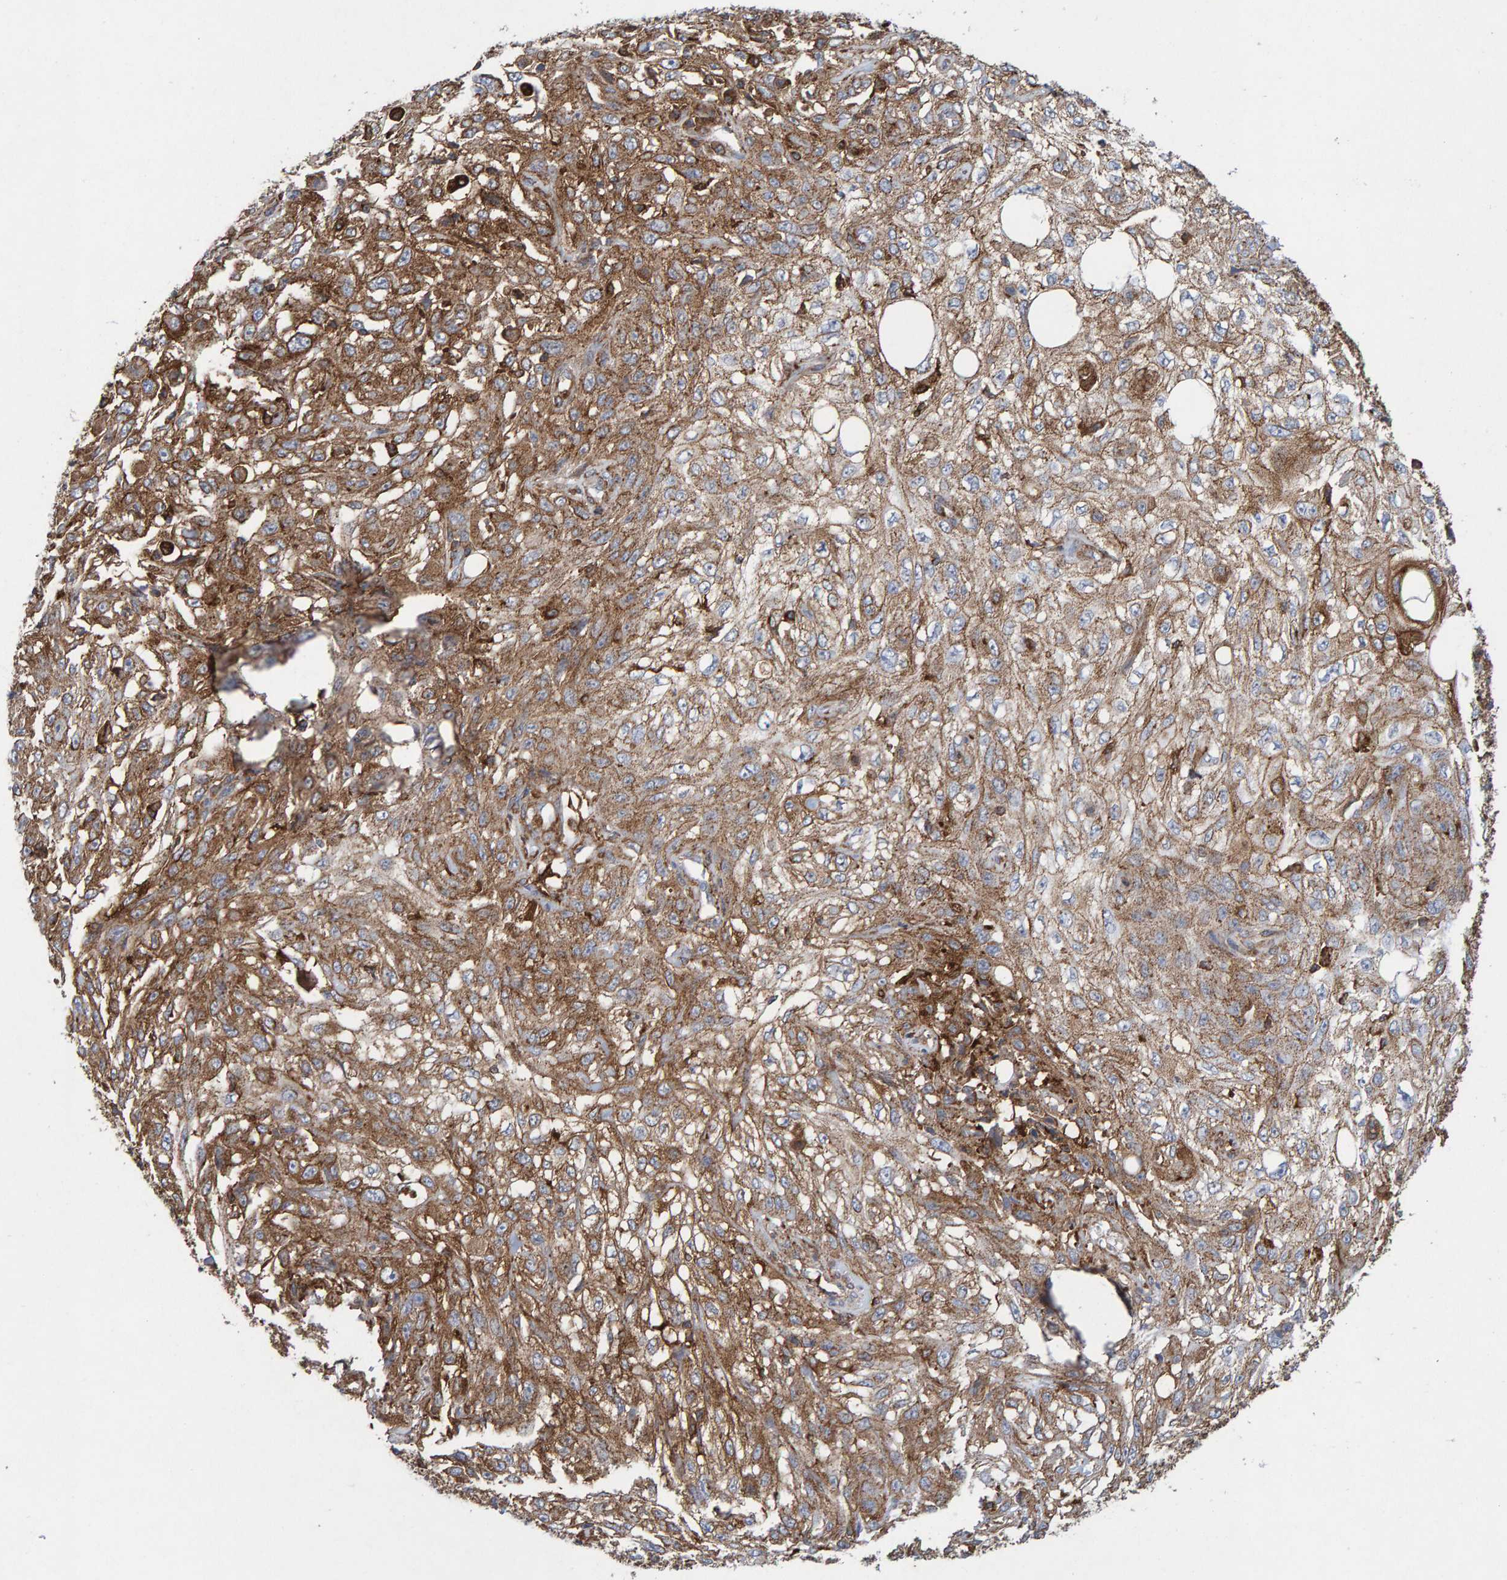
{"staining": {"intensity": "moderate", "quantity": ">75%", "location": "cytoplasmic/membranous"}, "tissue": "skin cancer", "cell_type": "Tumor cells", "image_type": "cancer", "snomed": [{"axis": "morphology", "description": "Squamous cell carcinoma, NOS"}, {"axis": "topography", "description": "Skin"}], "caption": "The histopathology image shows immunohistochemical staining of skin cancer (squamous cell carcinoma). There is moderate cytoplasmic/membranous expression is seen in approximately >75% of tumor cells.", "gene": "MVP", "patient": {"sex": "male", "age": 75}}